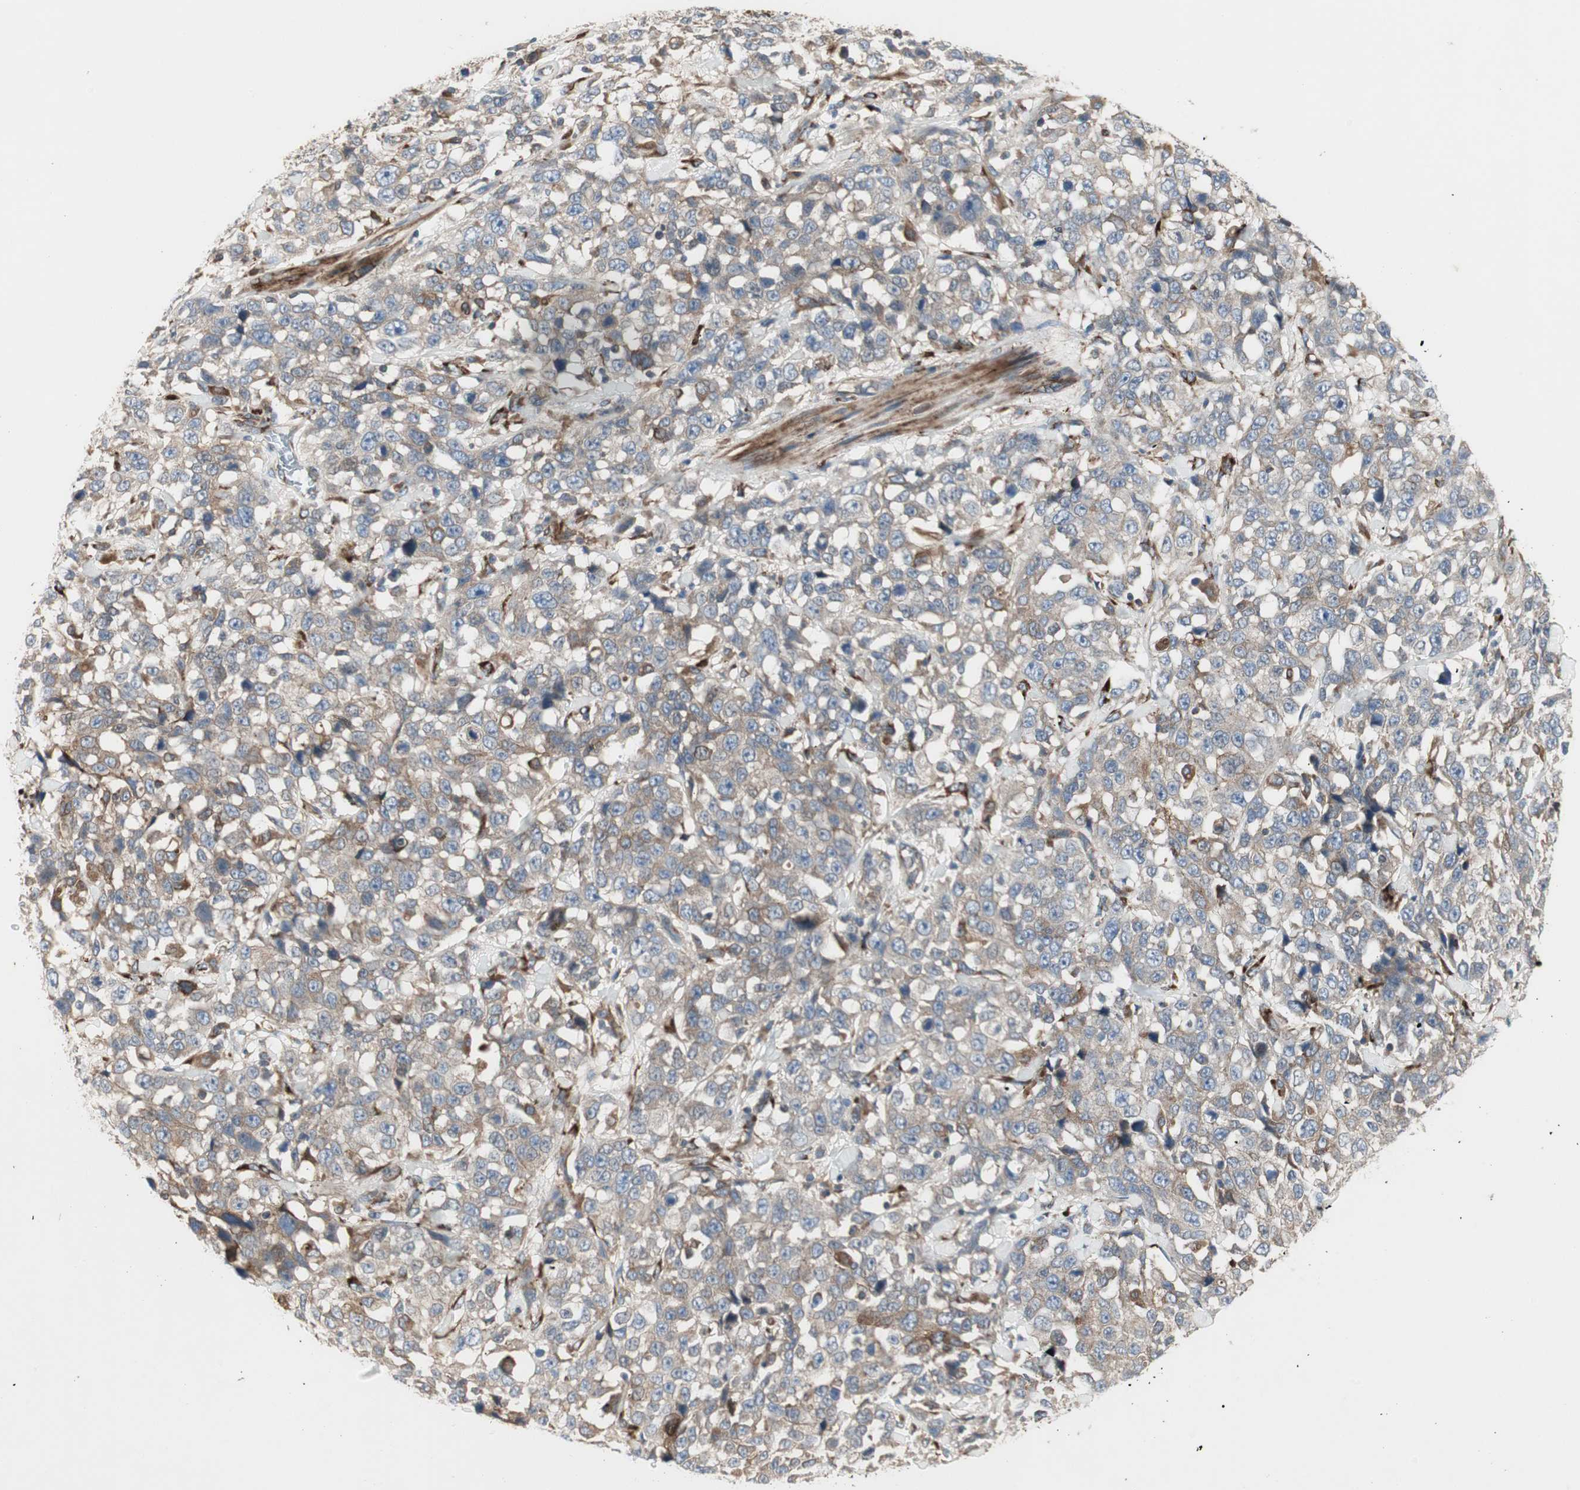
{"staining": {"intensity": "weak", "quantity": ">75%", "location": "cytoplasmic/membranous"}, "tissue": "stomach cancer", "cell_type": "Tumor cells", "image_type": "cancer", "snomed": [{"axis": "morphology", "description": "Normal tissue, NOS"}, {"axis": "morphology", "description": "Adenocarcinoma, NOS"}, {"axis": "topography", "description": "Stomach"}], "caption": "IHC image of neoplastic tissue: human stomach adenocarcinoma stained using immunohistochemistry reveals low levels of weak protein expression localized specifically in the cytoplasmic/membranous of tumor cells, appearing as a cytoplasmic/membranous brown color.", "gene": "H6PD", "patient": {"sex": "male", "age": 48}}